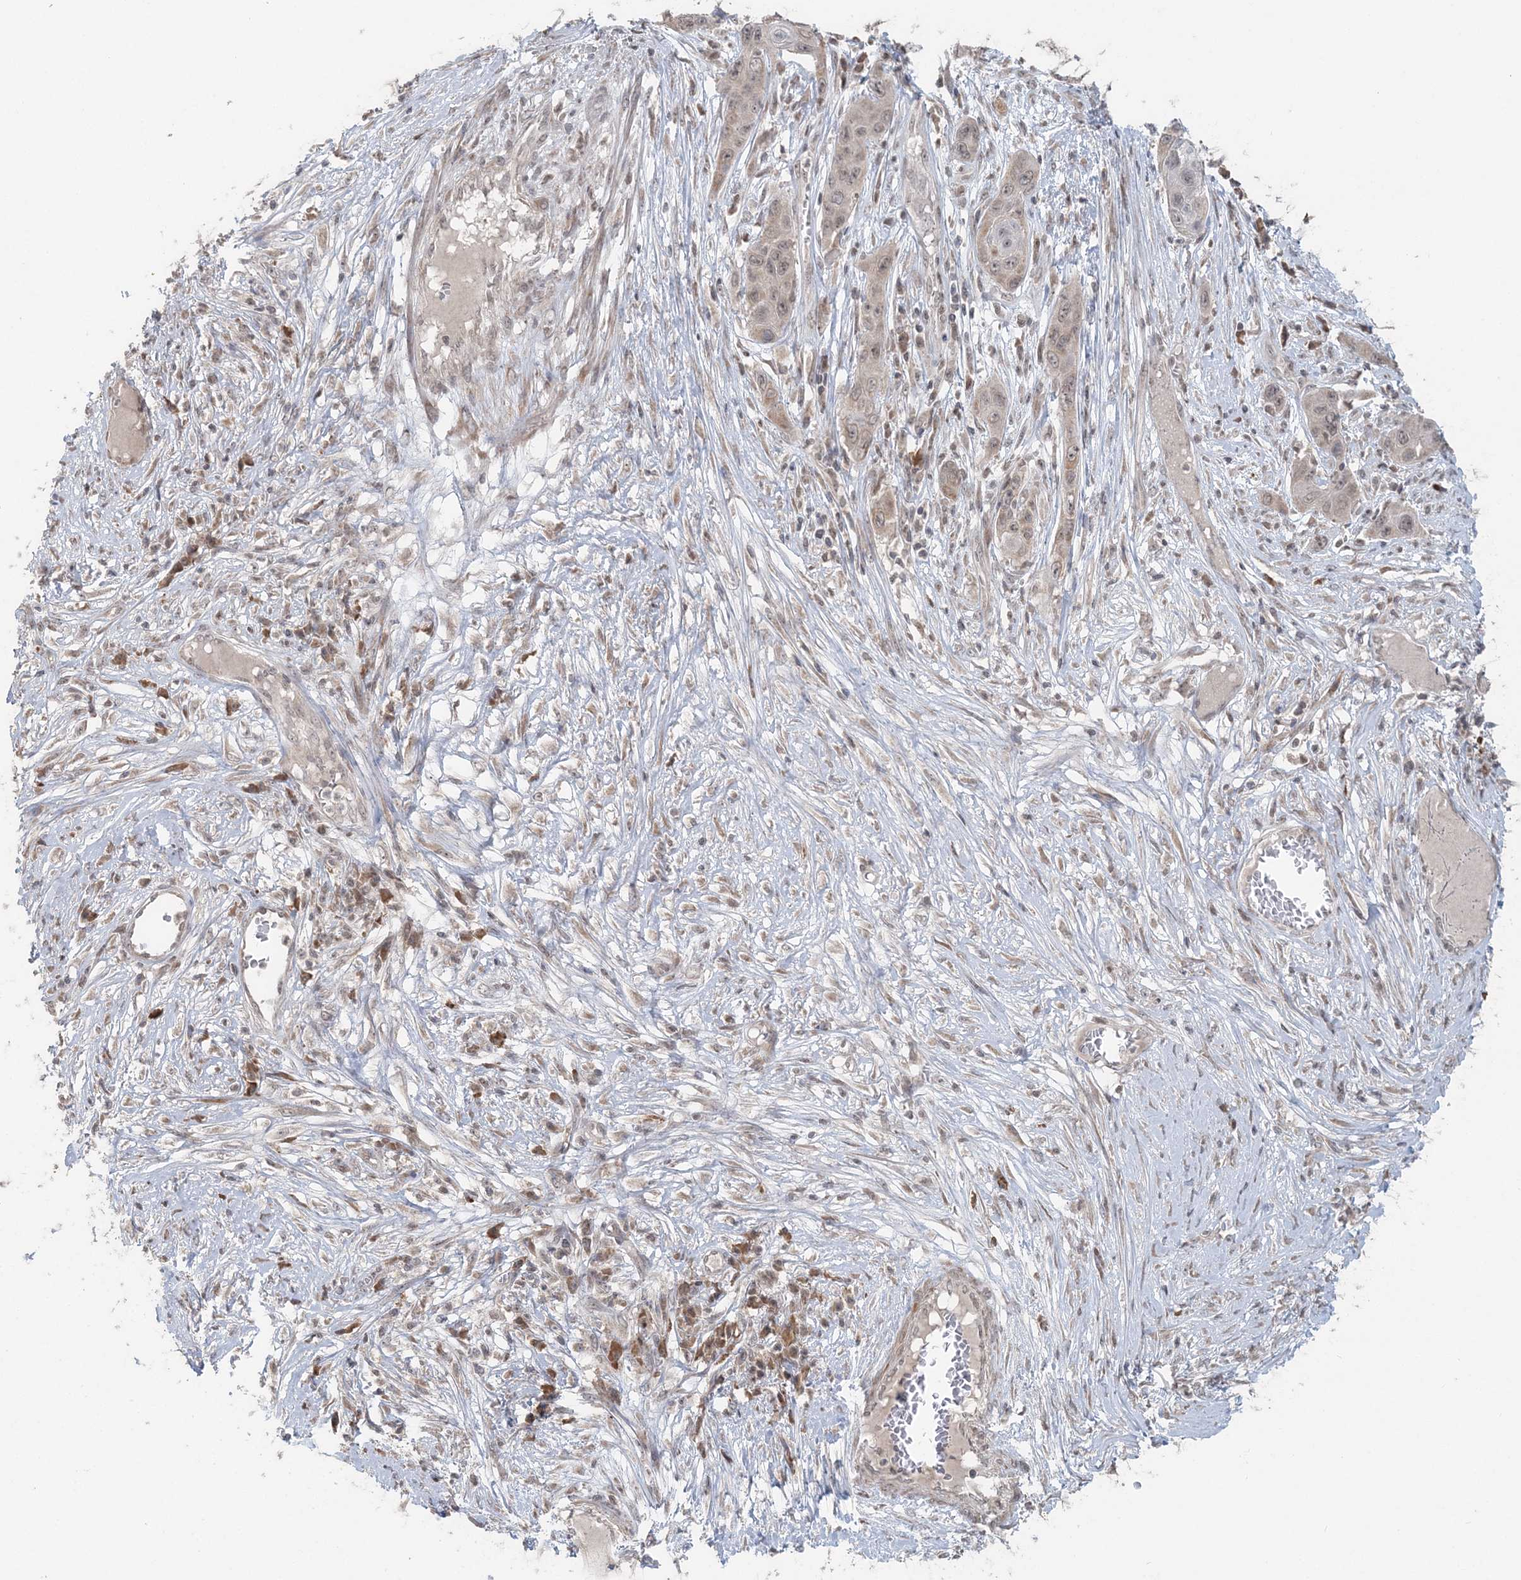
{"staining": {"intensity": "weak", "quantity": ">75%", "location": "nuclear"}, "tissue": "skin cancer", "cell_type": "Tumor cells", "image_type": "cancer", "snomed": [{"axis": "morphology", "description": "Squamous cell carcinoma, NOS"}, {"axis": "topography", "description": "Skin"}], "caption": "Weak nuclear positivity for a protein is seen in about >75% of tumor cells of squamous cell carcinoma (skin) using immunohistochemistry (IHC).", "gene": "SLU7", "patient": {"sex": "male", "age": 55}}